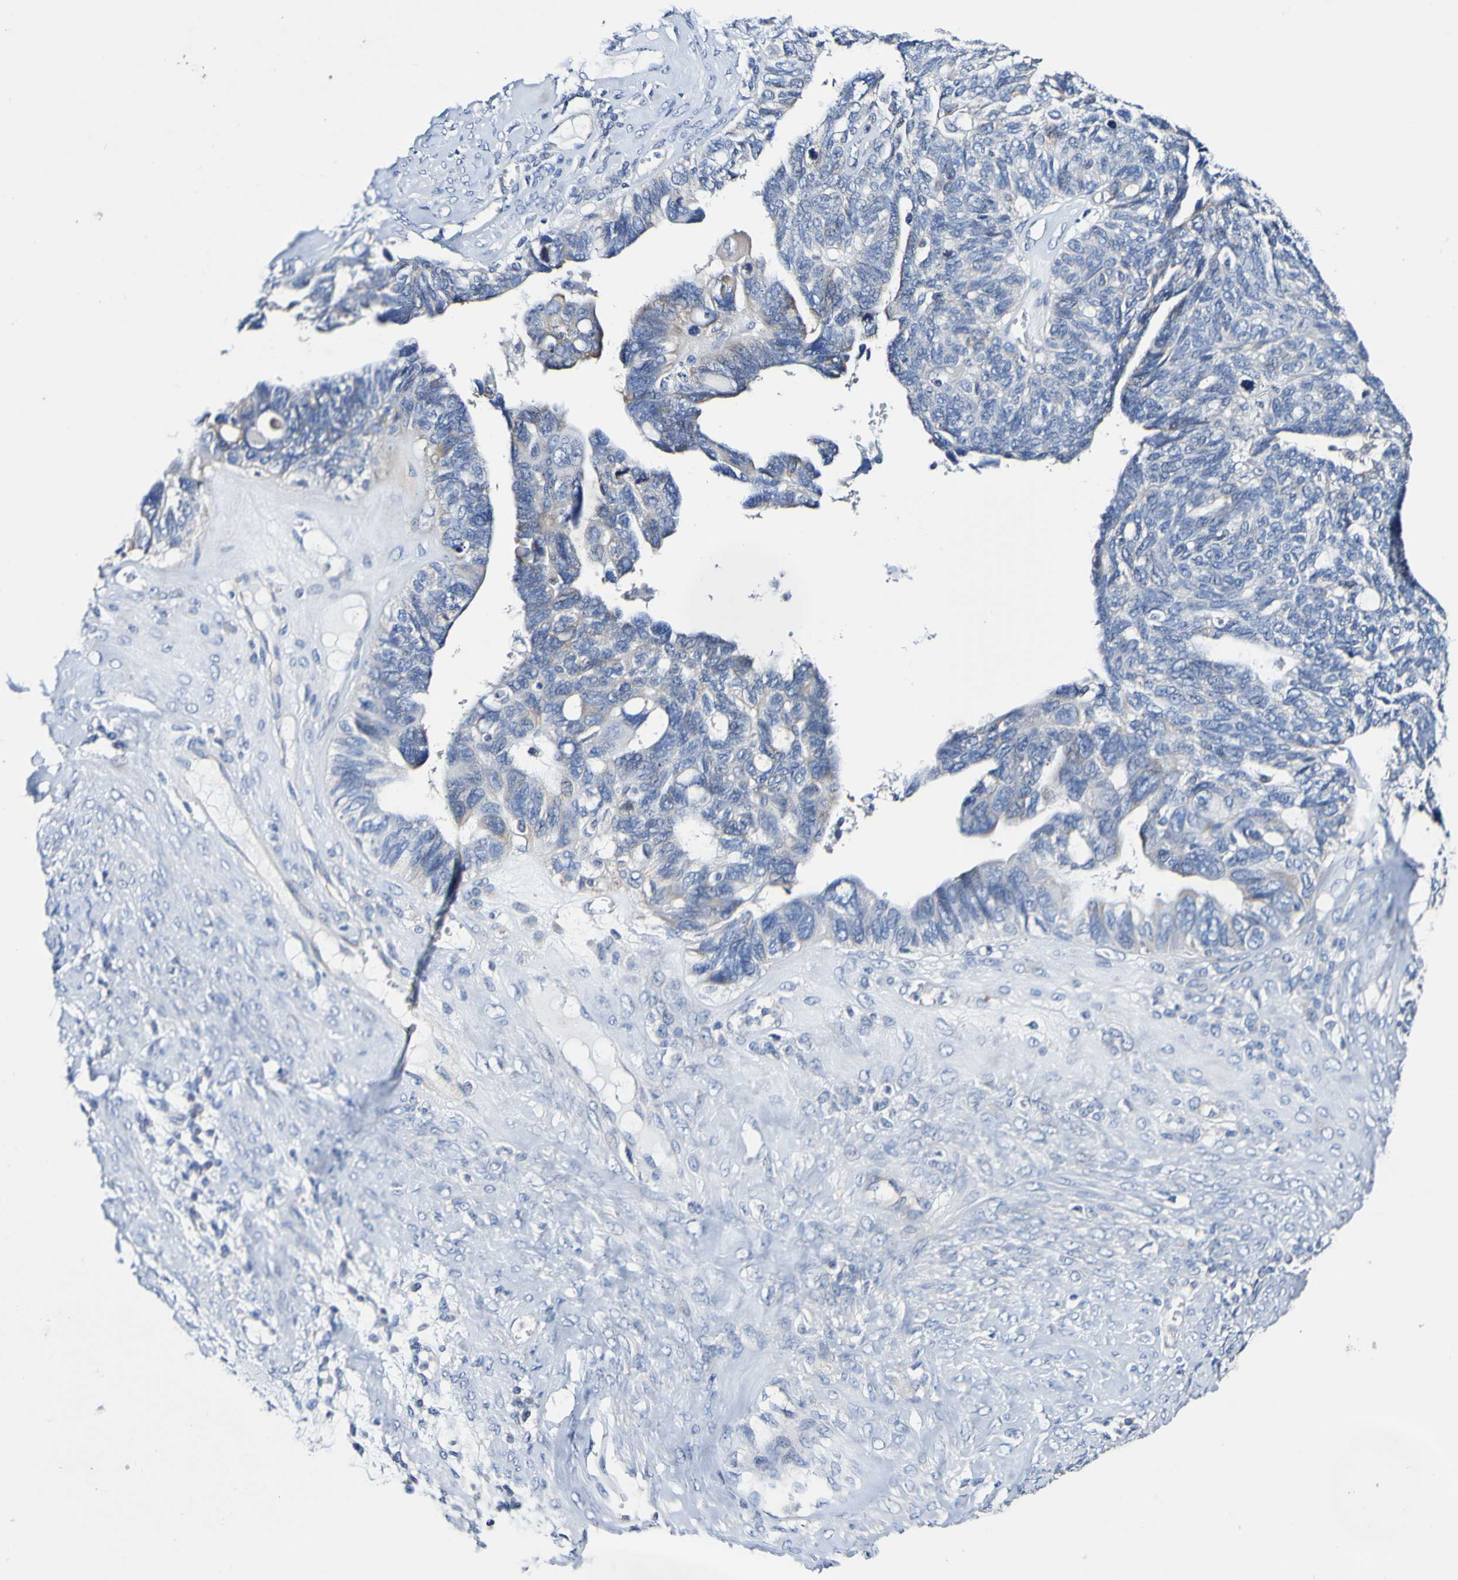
{"staining": {"intensity": "moderate", "quantity": "<25%", "location": "cytoplasmic/membranous"}, "tissue": "ovarian cancer", "cell_type": "Tumor cells", "image_type": "cancer", "snomed": [{"axis": "morphology", "description": "Cystadenocarcinoma, serous, NOS"}, {"axis": "topography", "description": "Ovary"}], "caption": "Immunohistochemistry (IHC) (DAB (3,3'-diaminobenzidine)) staining of serous cystadenocarcinoma (ovarian) displays moderate cytoplasmic/membranous protein staining in approximately <25% of tumor cells. Using DAB (brown) and hematoxylin (blue) stains, captured at high magnification using brightfield microscopy.", "gene": "ACVR1C", "patient": {"sex": "female", "age": 79}}